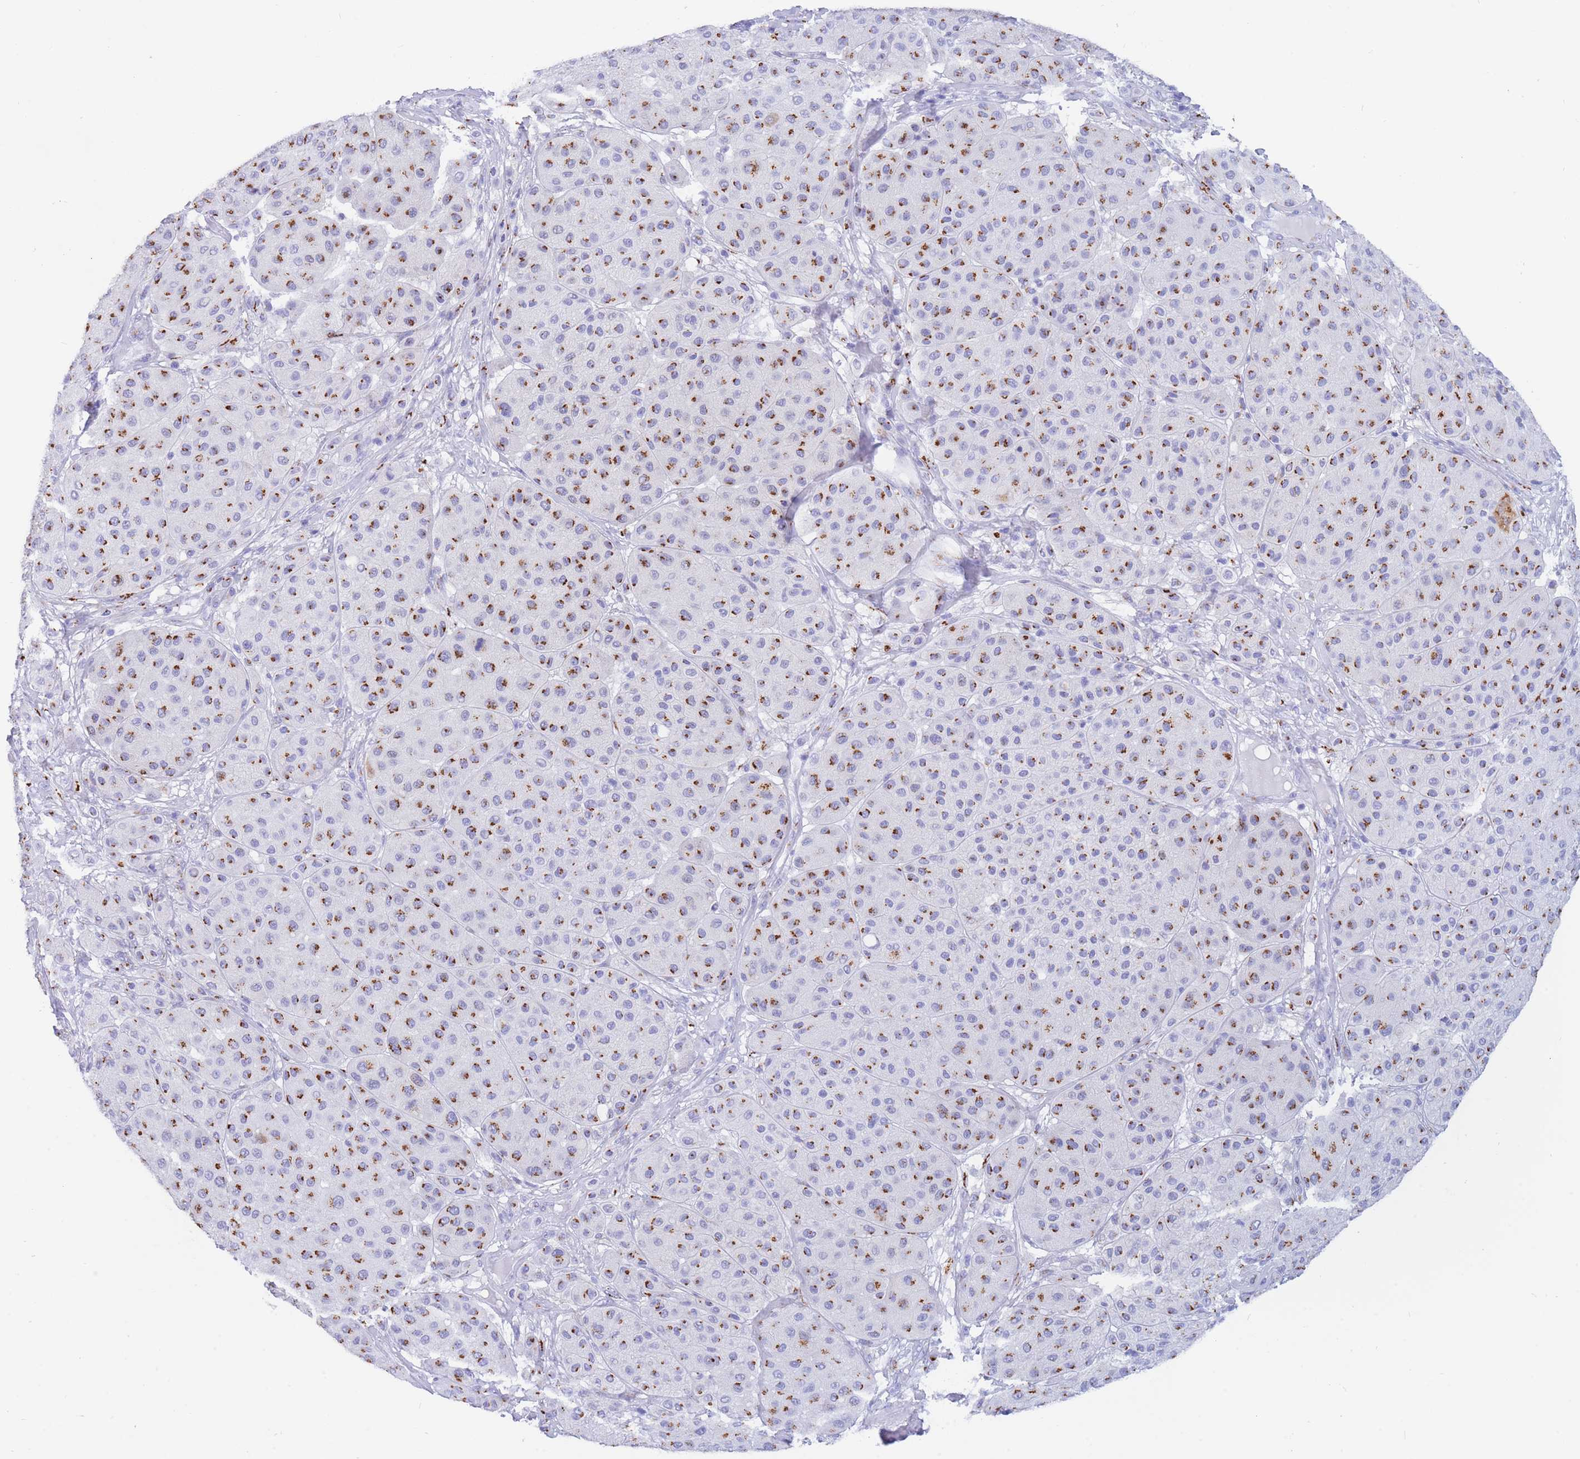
{"staining": {"intensity": "strong", "quantity": ">75%", "location": "cytoplasmic/membranous"}, "tissue": "melanoma", "cell_type": "Tumor cells", "image_type": "cancer", "snomed": [{"axis": "morphology", "description": "Malignant melanoma, Metastatic site"}, {"axis": "topography", "description": "Smooth muscle"}], "caption": "The photomicrograph exhibits staining of malignant melanoma (metastatic site), revealing strong cytoplasmic/membranous protein staining (brown color) within tumor cells.", "gene": "FAM3C", "patient": {"sex": "male", "age": 41}}